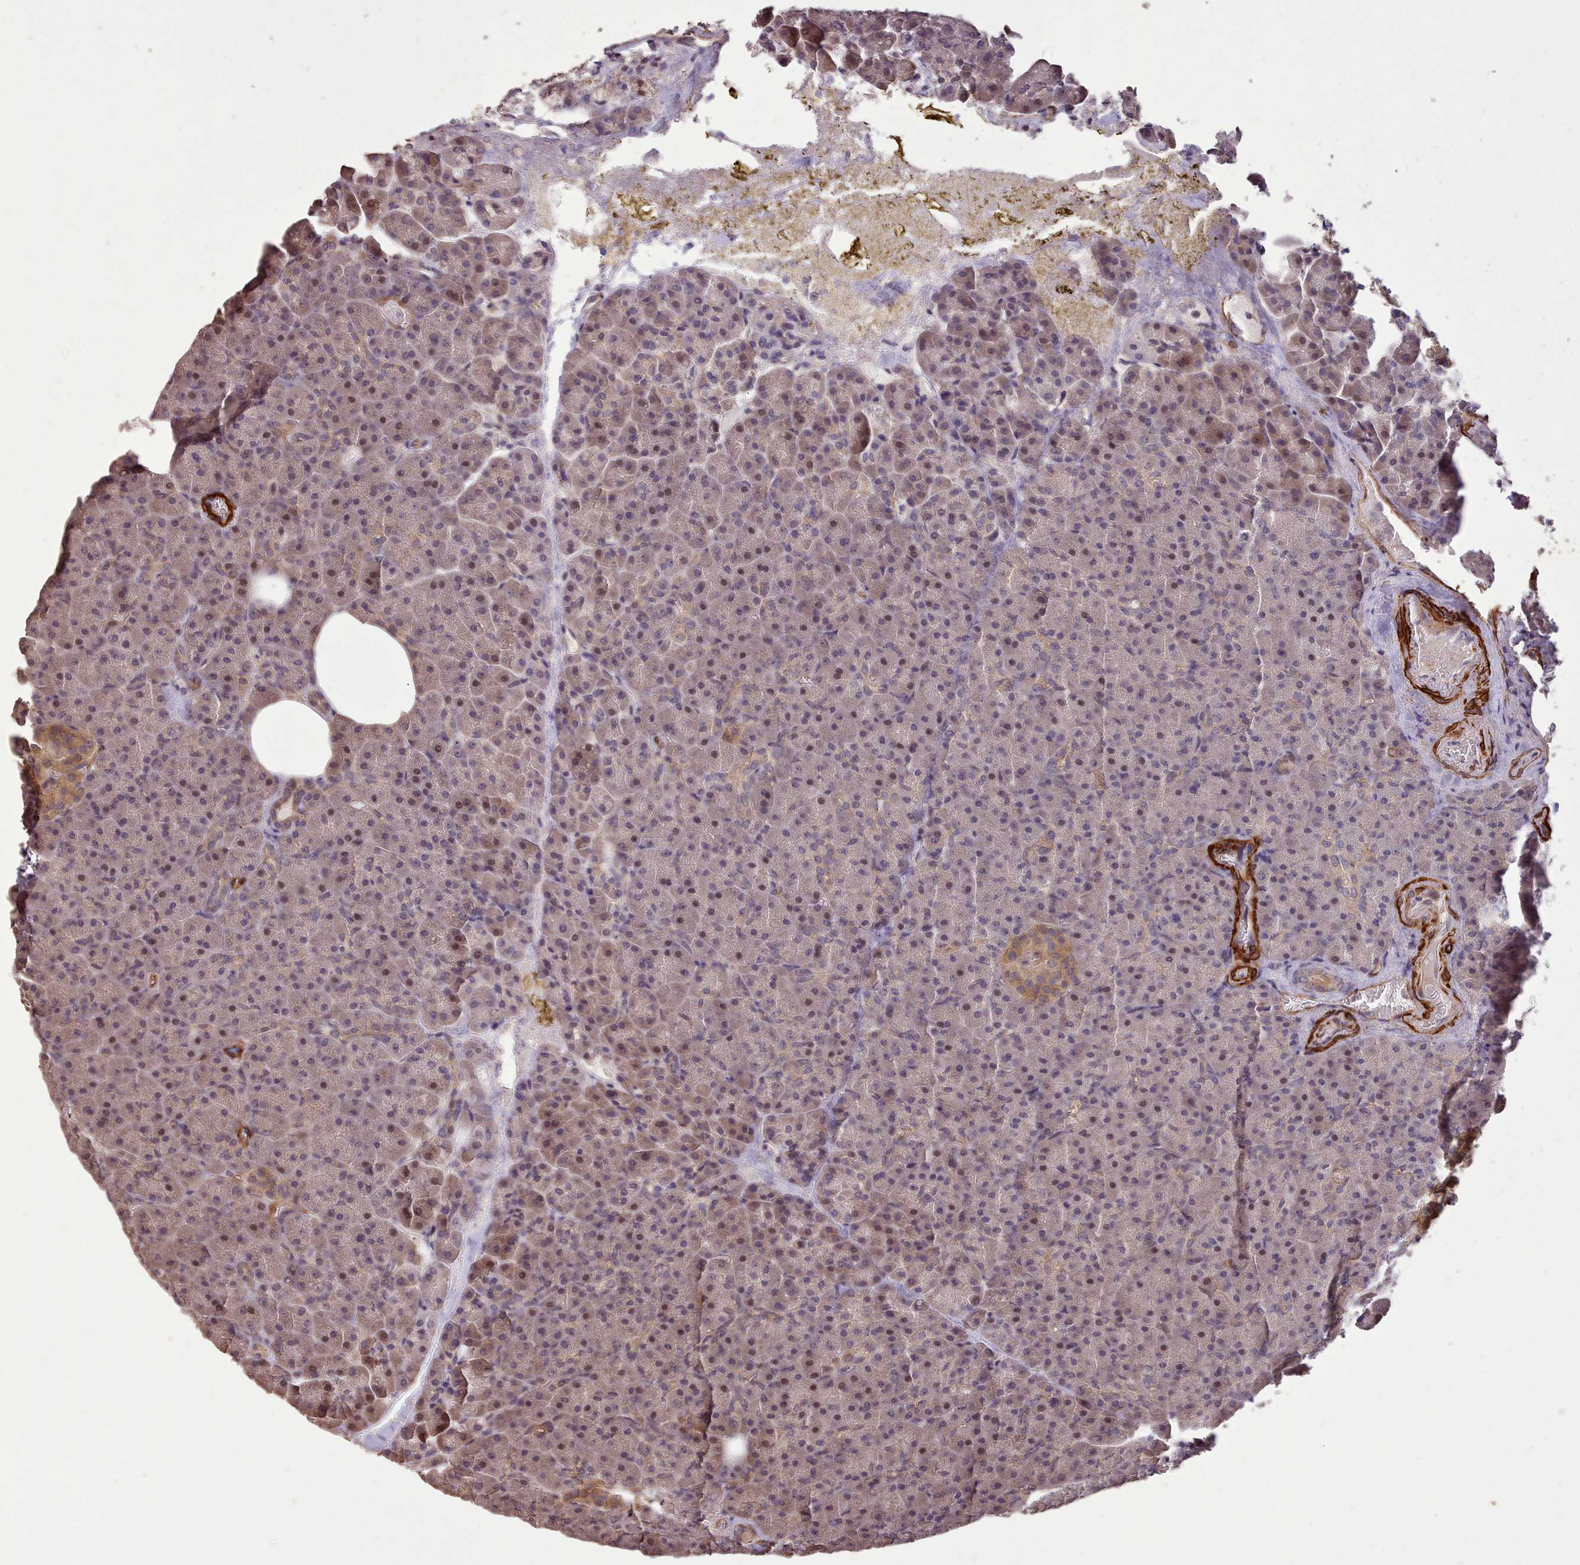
{"staining": {"intensity": "moderate", "quantity": "<25%", "location": "cytoplasmic/membranous,nuclear"}, "tissue": "pancreas", "cell_type": "Exocrine glandular cells", "image_type": "normal", "snomed": [{"axis": "morphology", "description": "Normal tissue, NOS"}, {"axis": "topography", "description": "Pancreas"}], "caption": "Immunohistochemistry photomicrograph of unremarkable pancreas: pancreas stained using immunohistochemistry (IHC) displays low levels of moderate protein expression localized specifically in the cytoplasmic/membranous,nuclear of exocrine glandular cells, appearing as a cytoplasmic/membranous,nuclear brown color.", "gene": "NLRC4", "patient": {"sex": "female", "age": 74}}